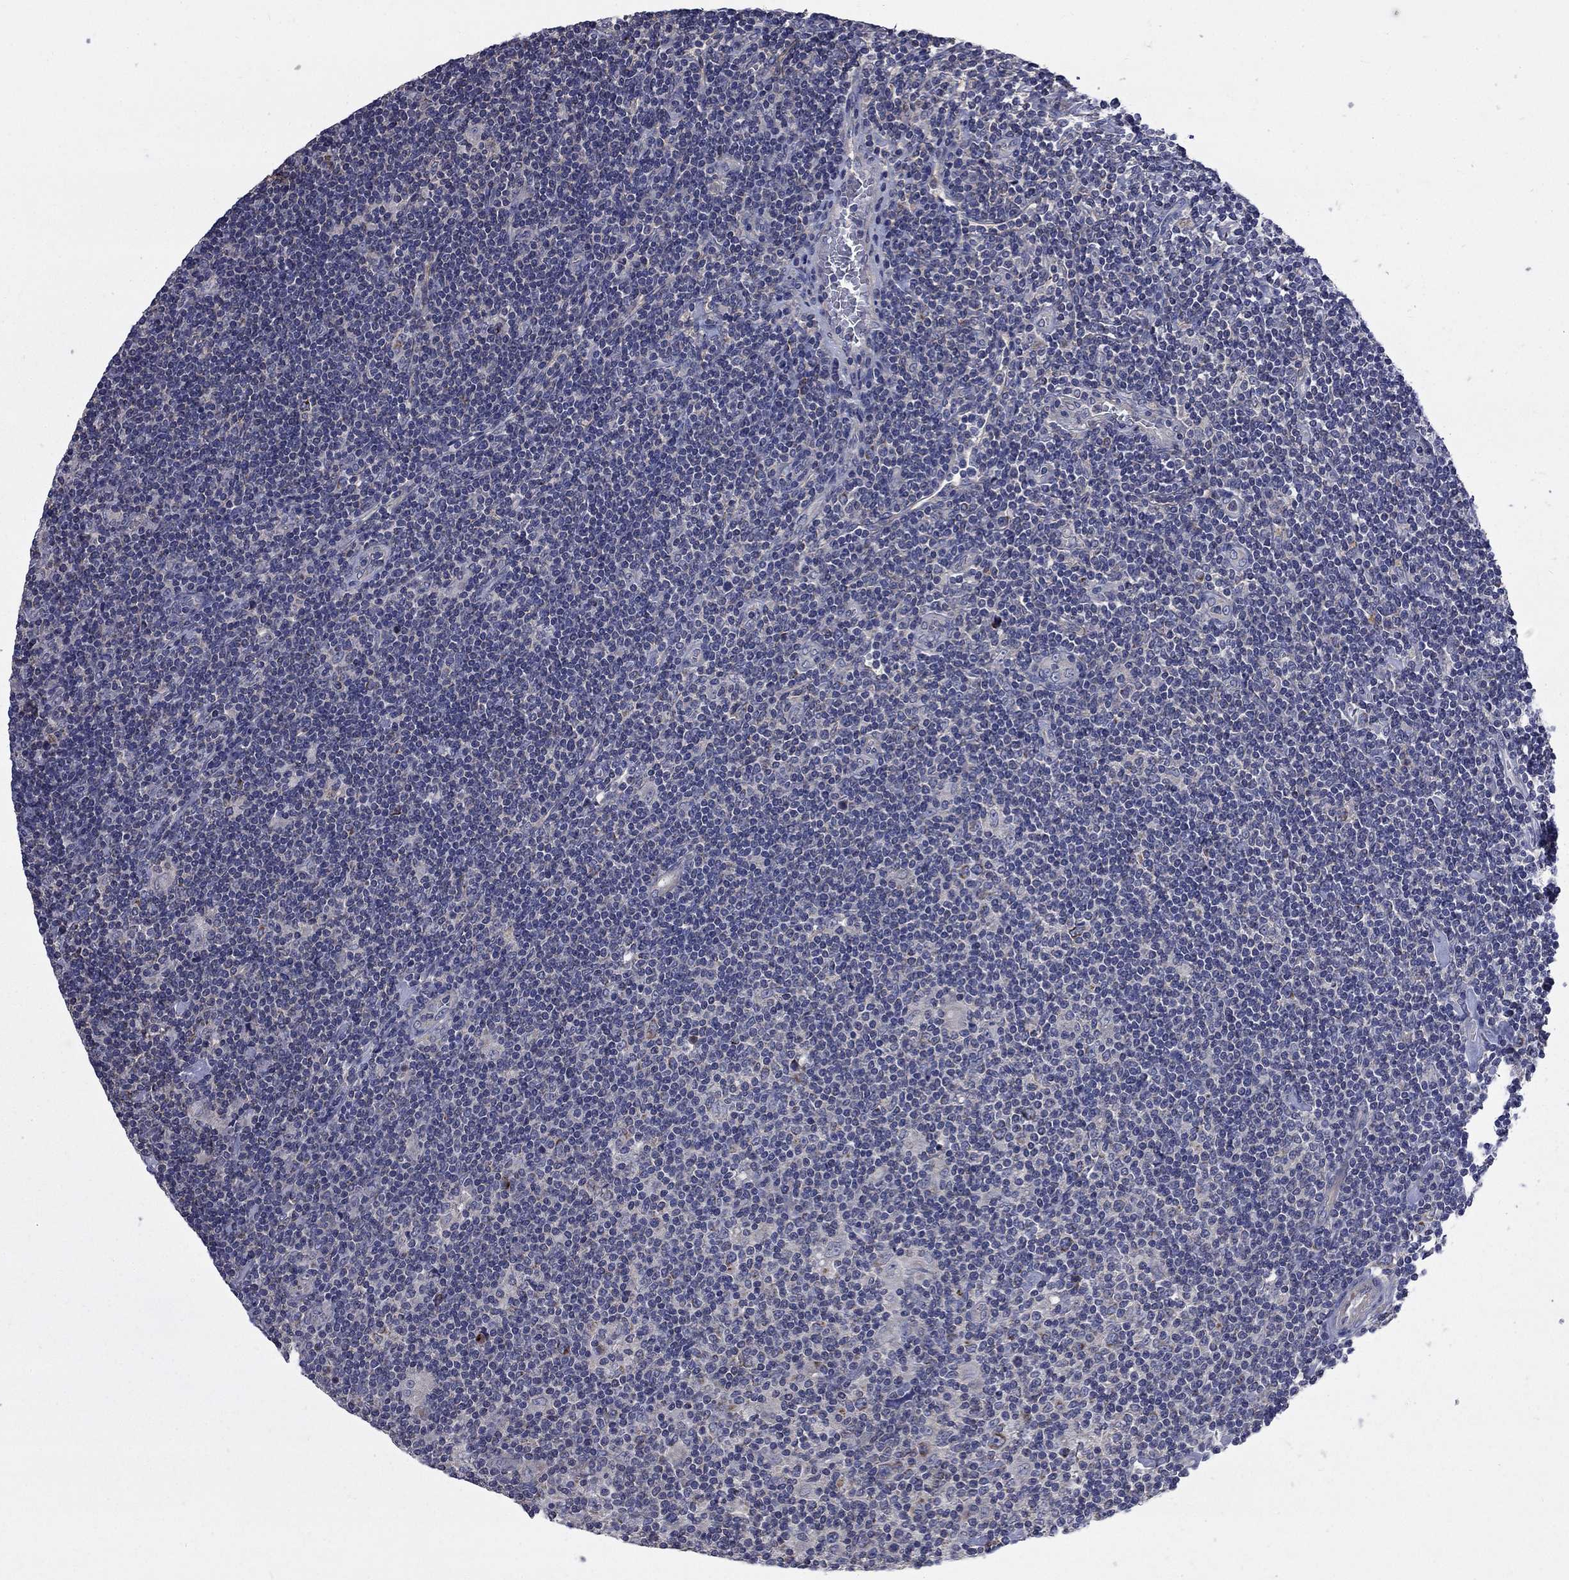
{"staining": {"intensity": "negative", "quantity": "none", "location": "none"}, "tissue": "lymphoma", "cell_type": "Tumor cells", "image_type": "cancer", "snomed": [{"axis": "morphology", "description": "Hodgkin's disease, NOS"}, {"axis": "topography", "description": "Lymph node"}], "caption": "This is an immunohistochemistry (IHC) photomicrograph of human lymphoma. There is no staining in tumor cells.", "gene": "HSPA12A", "patient": {"sex": "male", "age": 40}}